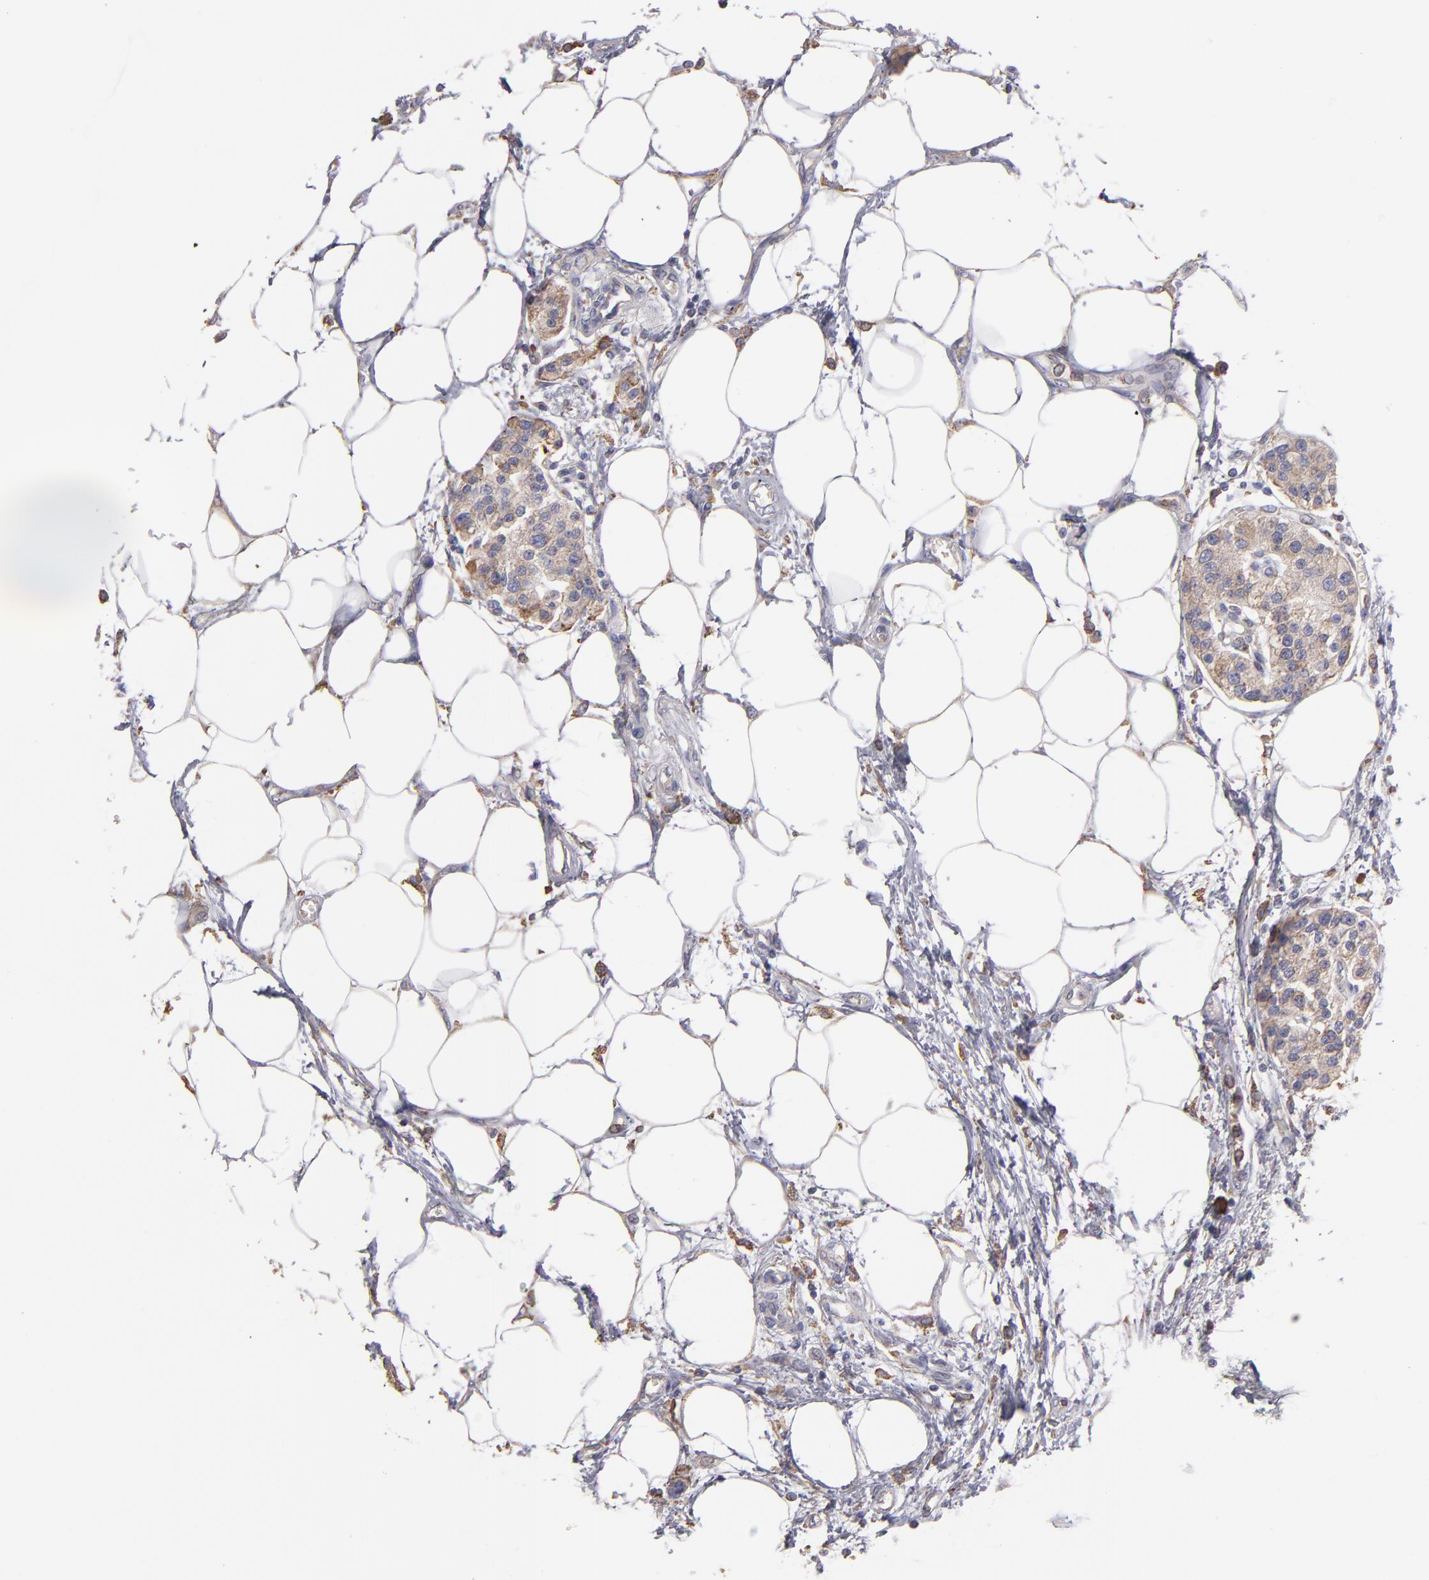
{"staining": {"intensity": "moderate", "quantity": ">75%", "location": "cytoplasmic/membranous"}, "tissue": "pancreas", "cell_type": "Exocrine glandular cells", "image_type": "normal", "snomed": [{"axis": "morphology", "description": "Normal tissue, NOS"}, {"axis": "topography", "description": "Pancreas"}, {"axis": "topography", "description": "Duodenum"}], "caption": "Protein analysis of normal pancreas exhibits moderate cytoplasmic/membranous positivity in approximately >75% of exocrine glandular cells.", "gene": "CALR", "patient": {"sex": "male", "age": 79}}